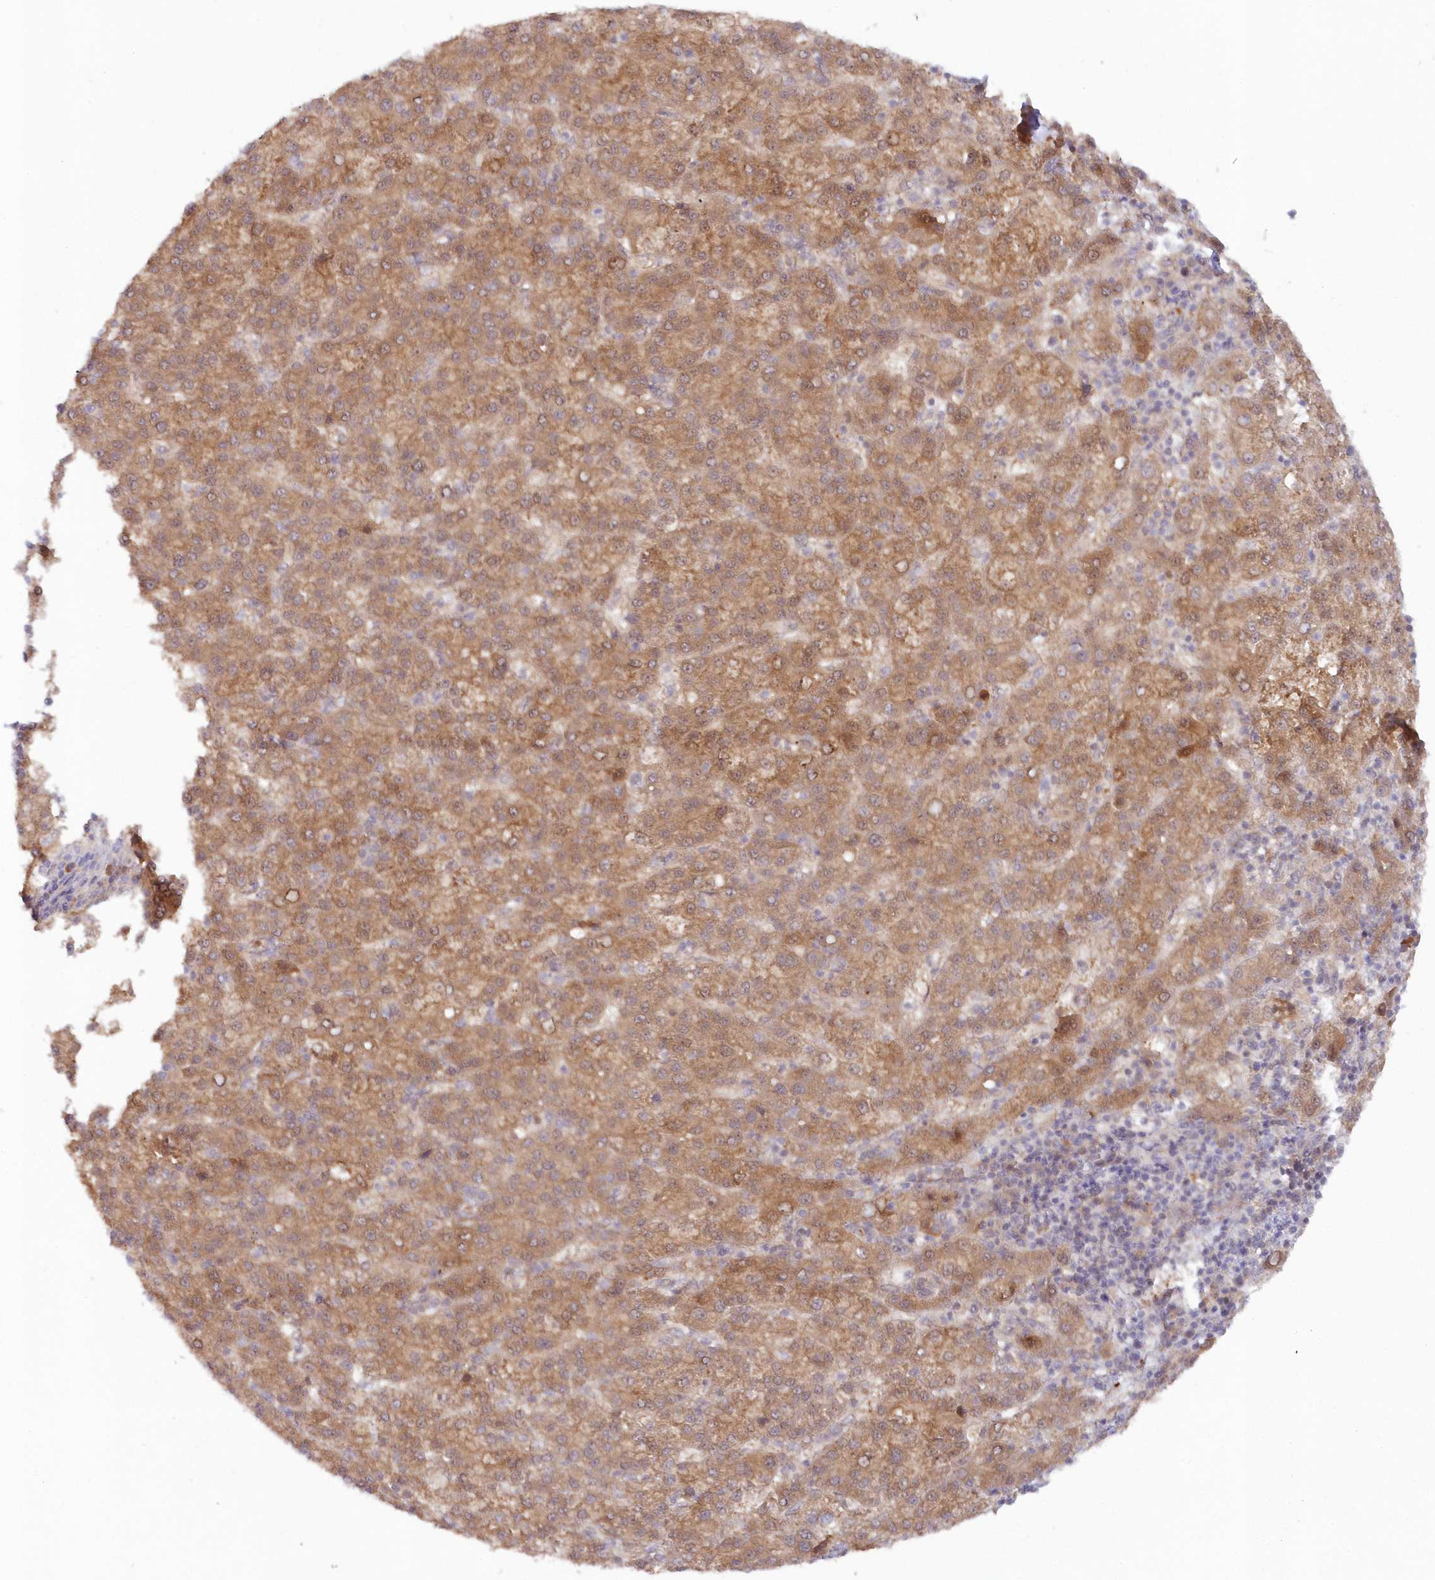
{"staining": {"intensity": "moderate", "quantity": ">75%", "location": "cytoplasmic/membranous"}, "tissue": "liver cancer", "cell_type": "Tumor cells", "image_type": "cancer", "snomed": [{"axis": "morphology", "description": "Carcinoma, Hepatocellular, NOS"}, {"axis": "topography", "description": "Liver"}], "caption": "Brown immunohistochemical staining in human liver hepatocellular carcinoma demonstrates moderate cytoplasmic/membranous staining in approximately >75% of tumor cells. (DAB (3,3'-diaminobenzidine) IHC, brown staining for protein, blue staining for nuclei).", "gene": "GBE1", "patient": {"sex": "female", "age": 58}}